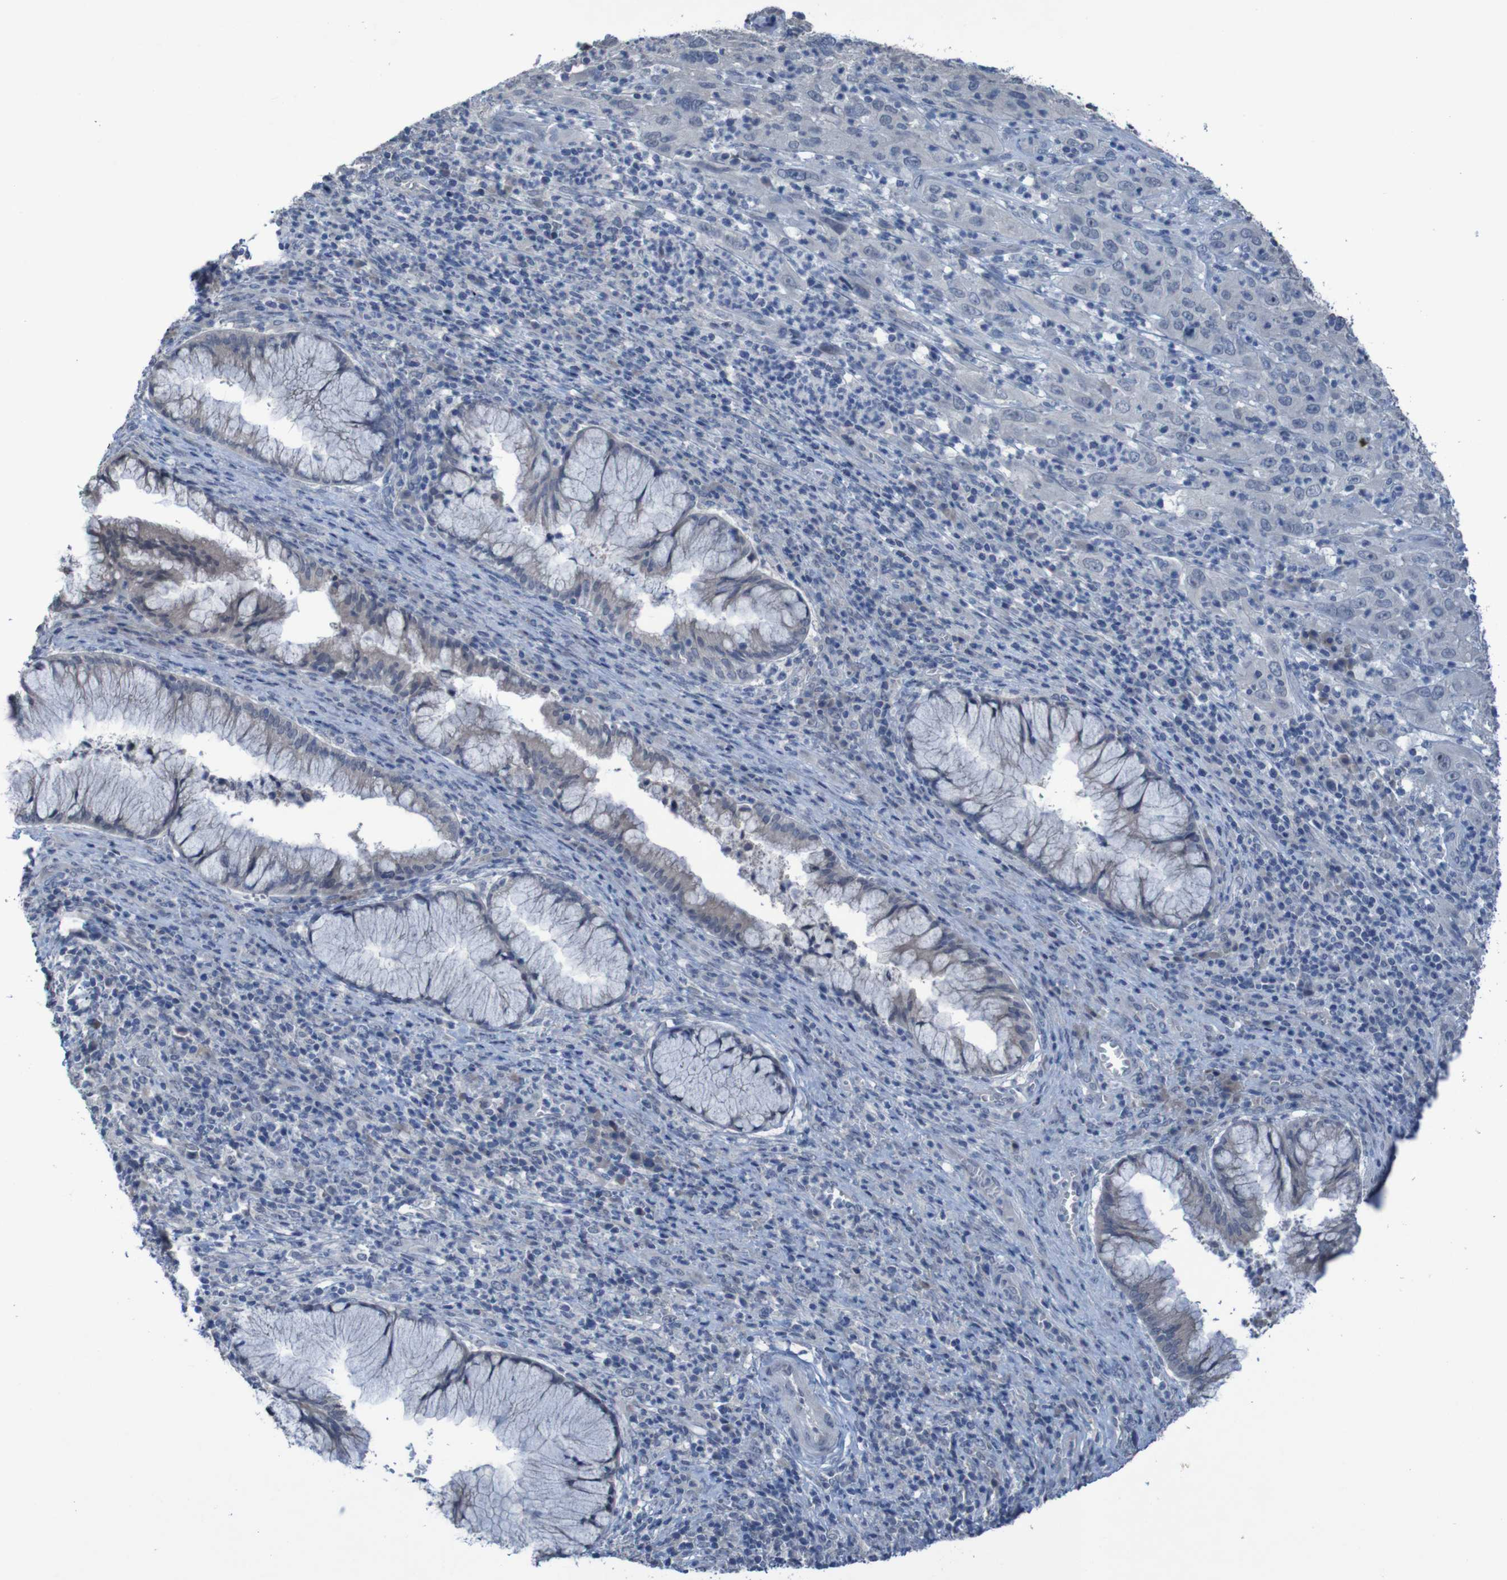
{"staining": {"intensity": "negative", "quantity": "none", "location": "none"}, "tissue": "cervical cancer", "cell_type": "Tumor cells", "image_type": "cancer", "snomed": [{"axis": "morphology", "description": "Squamous cell carcinoma, NOS"}, {"axis": "topography", "description": "Cervix"}], "caption": "Human squamous cell carcinoma (cervical) stained for a protein using IHC demonstrates no staining in tumor cells.", "gene": "CLDN18", "patient": {"sex": "female", "age": 32}}